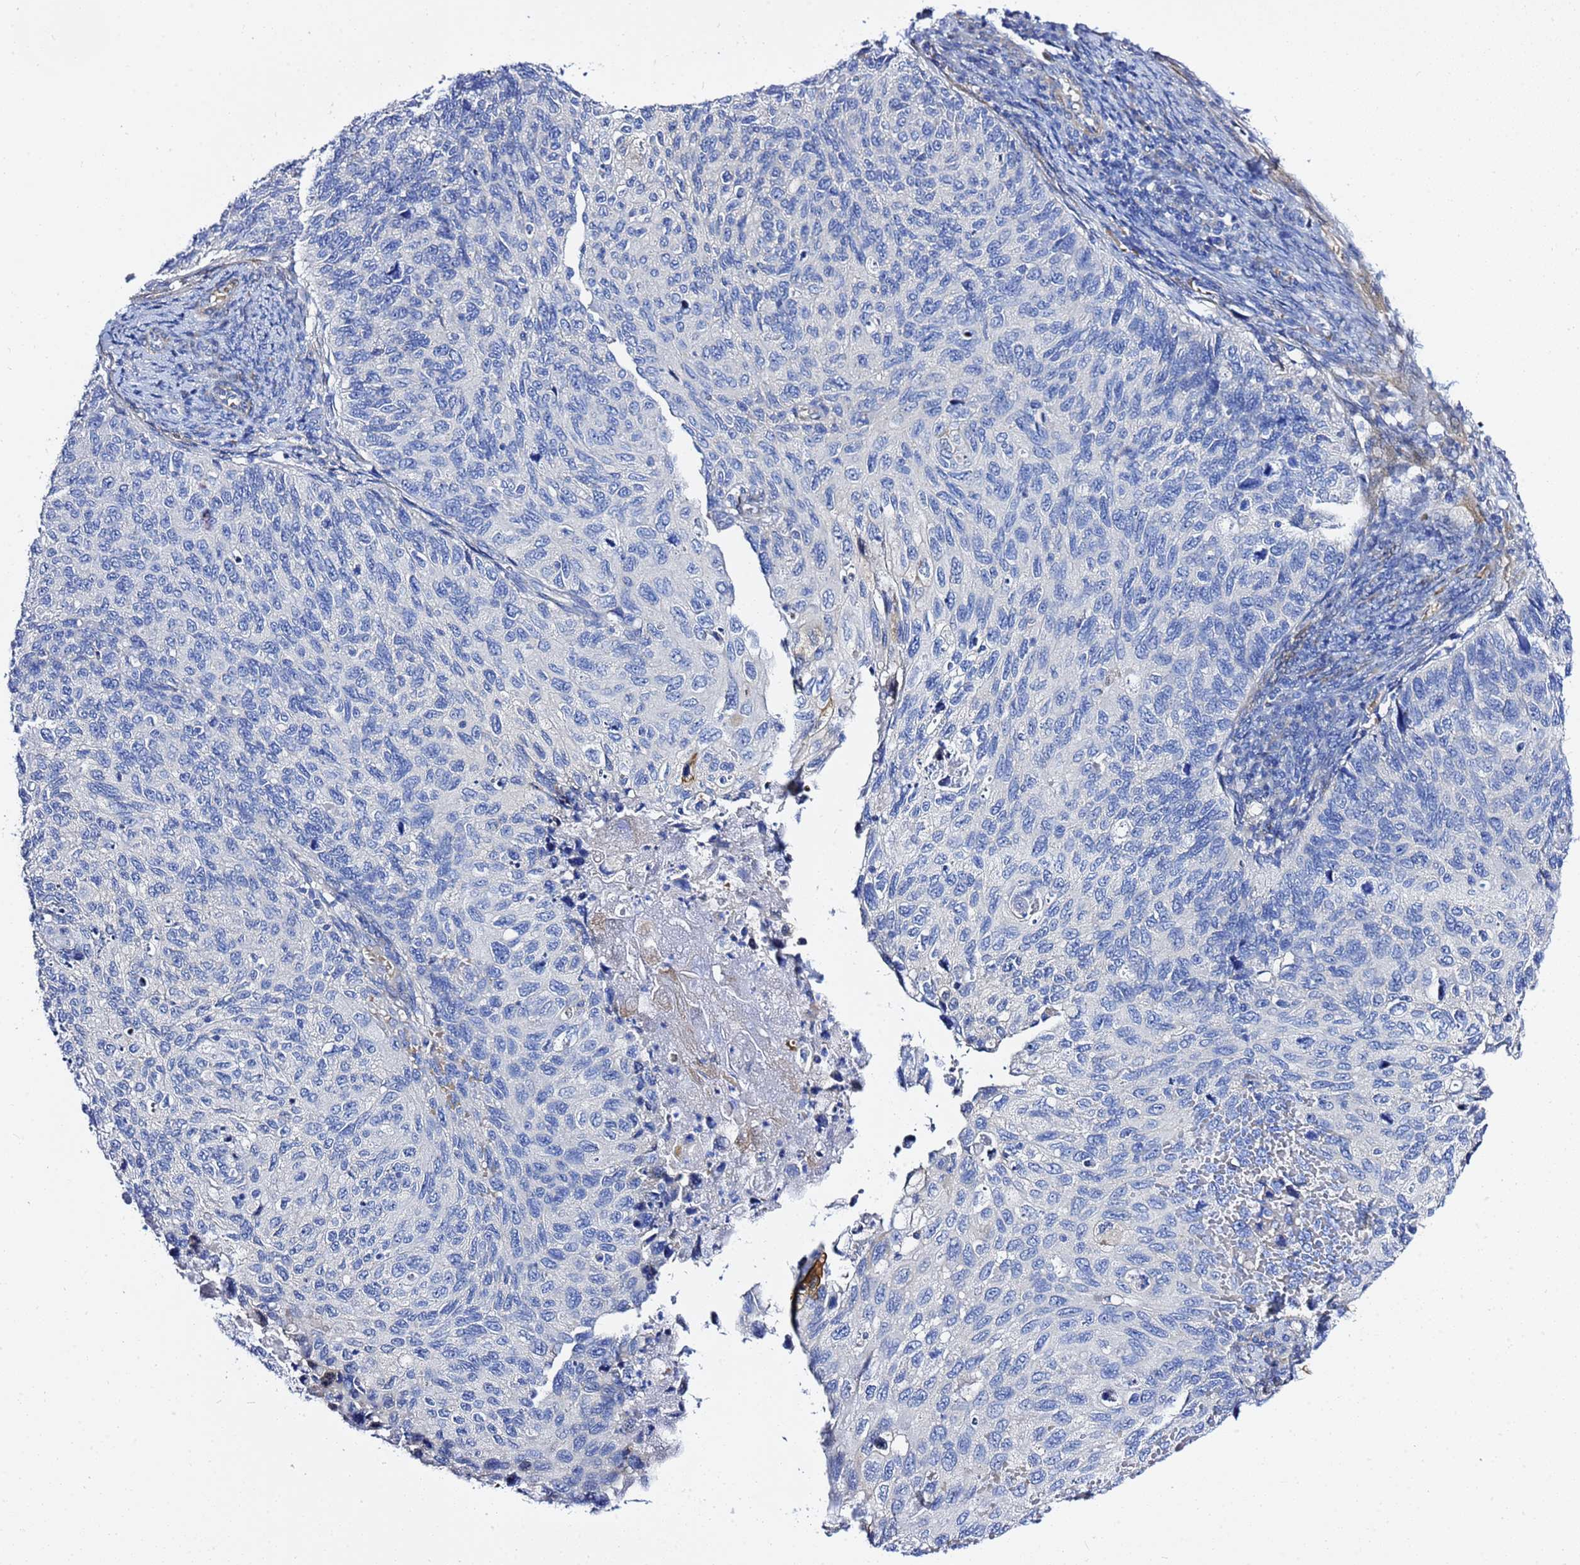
{"staining": {"intensity": "negative", "quantity": "none", "location": "none"}, "tissue": "cervical cancer", "cell_type": "Tumor cells", "image_type": "cancer", "snomed": [{"axis": "morphology", "description": "Squamous cell carcinoma, NOS"}, {"axis": "topography", "description": "Cervix"}], "caption": "The histopathology image displays no staining of tumor cells in squamous cell carcinoma (cervical).", "gene": "USP18", "patient": {"sex": "female", "age": 70}}